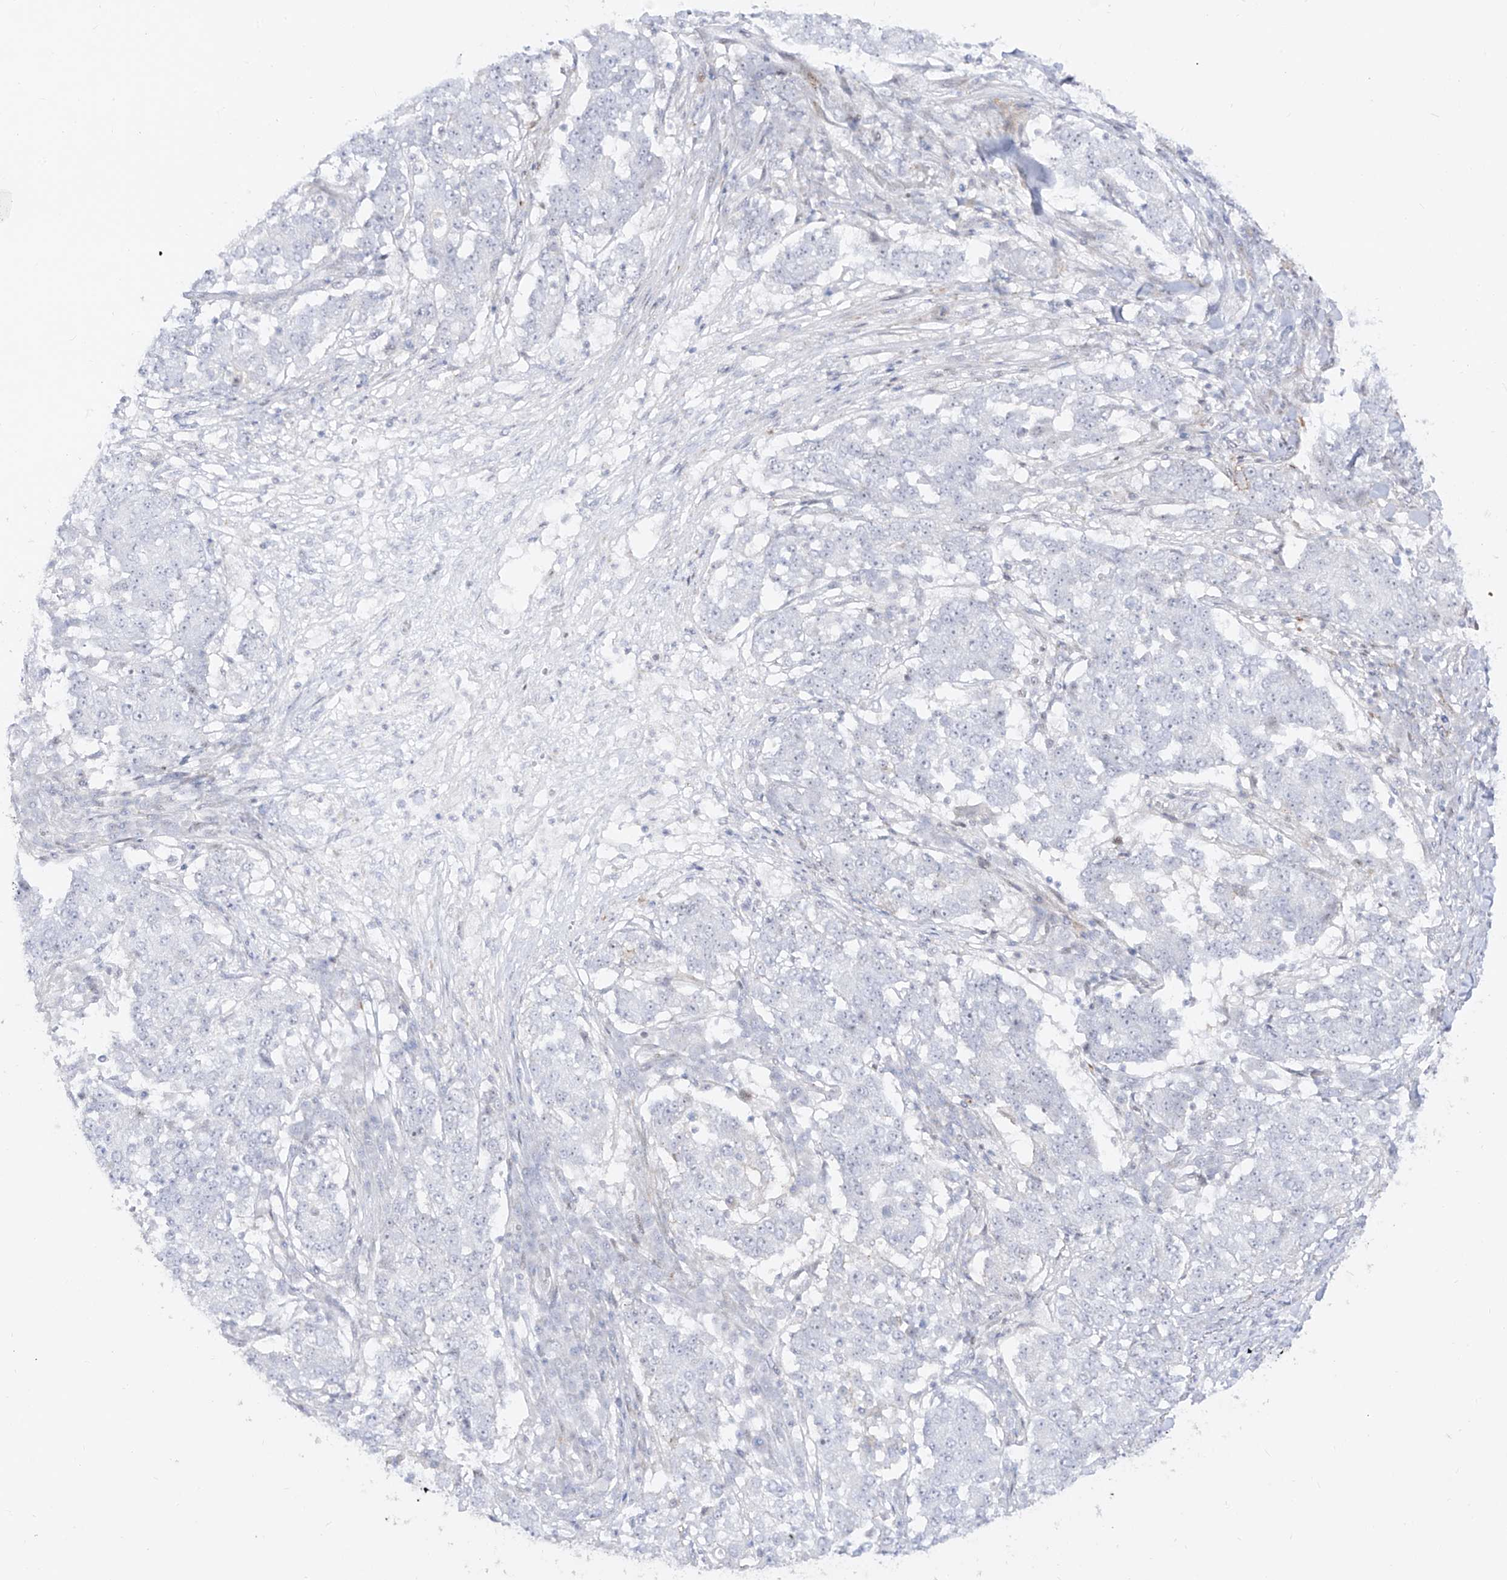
{"staining": {"intensity": "negative", "quantity": "none", "location": "none"}, "tissue": "stomach cancer", "cell_type": "Tumor cells", "image_type": "cancer", "snomed": [{"axis": "morphology", "description": "Adenocarcinoma, NOS"}, {"axis": "topography", "description": "Stomach"}], "caption": "IHC histopathology image of neoplastic tissue: human adenocarcinoma (stomach) stained with DAB (3,3'-diaminobenzidine) shows no significant protein positivity in tumor cells.", "gene": "ZNF180", "patient": {"sex": "male", "age": 59}}